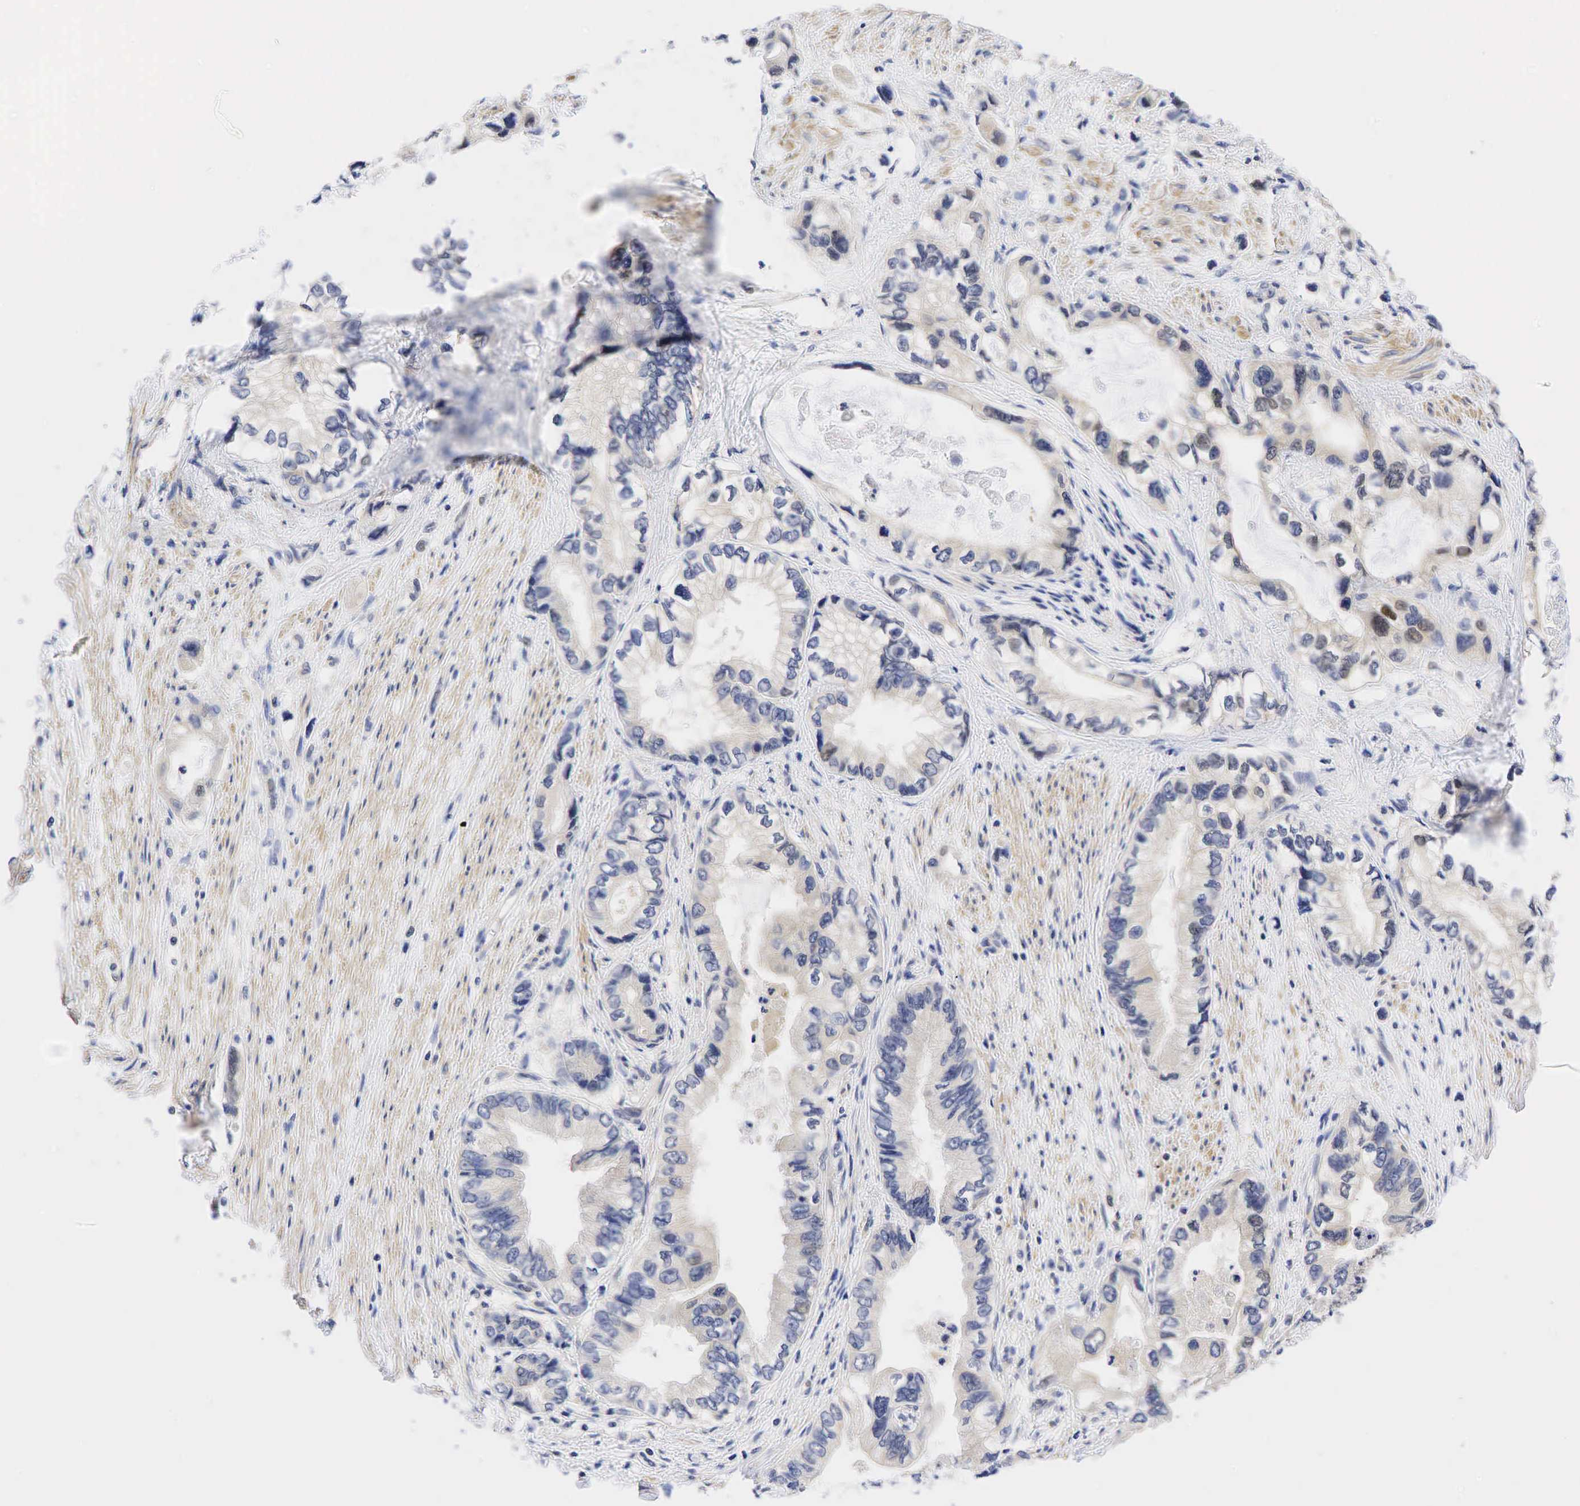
{"staining": {"intensity": "moderate", "quantity": "<25%", "location": "nuclear"}, "tissue": "pancreatic cancer", "cell_type": "Tumor cells", "image_type": "cancer", "snomed": [{"axis": "morphology", "description": "Adenocarcinoma, NOS"}, {"axis": "topography", "description": "Pancreas"}, {"axis": "topography", "description": "Stomach, upper"}], "caption": "Protein expression analysis of human adenocarcinoma (pancreatic) reveals moderate nuclear expression in about <25% of tumor cells.", "gene": "CCND1", "patient": {"sex": "male", "age": 77}}